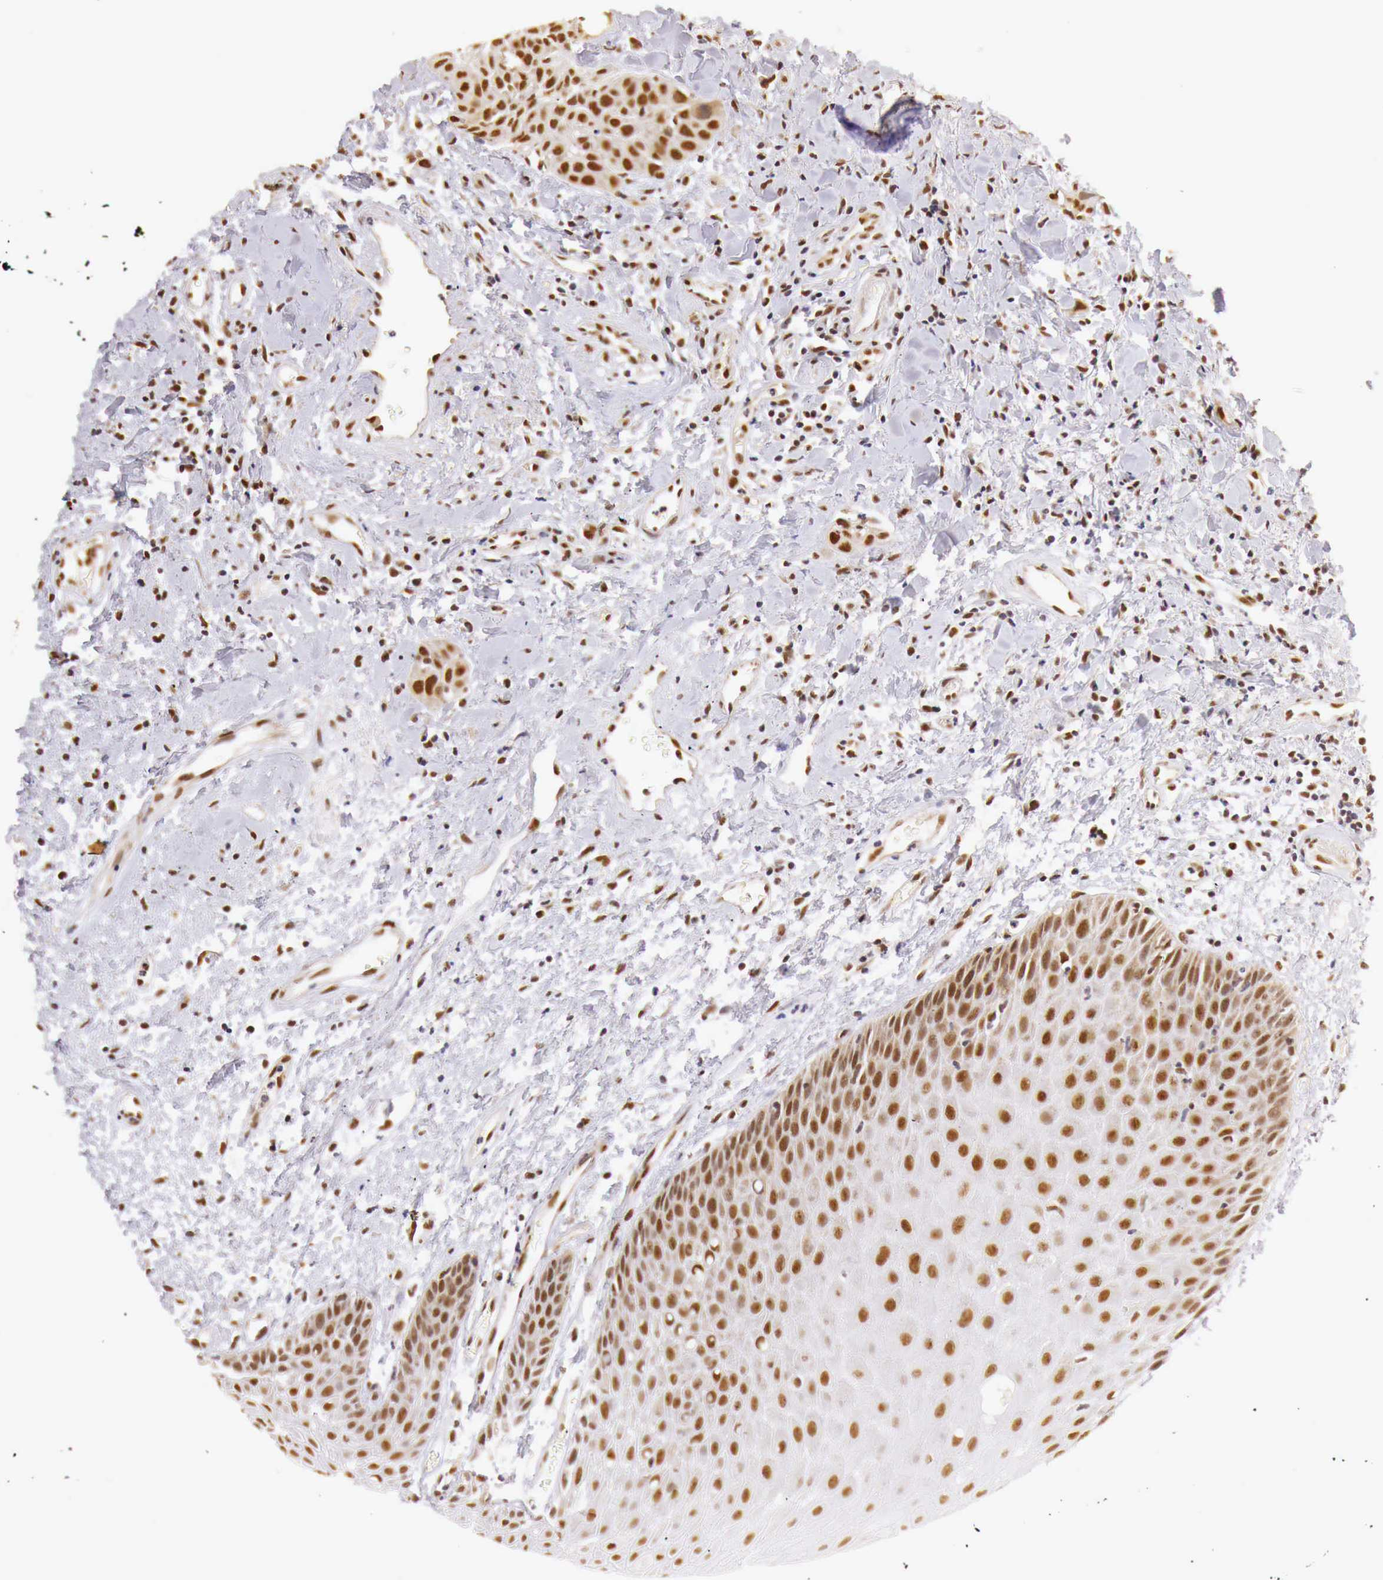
{"staining": {"intensity": "weak", "quantity": "25%-75%", "location": "cytoplasmic/membranous,nuclear"}, "tissue": "oral mucosa", "cell_type": "Squamous epithelial cells", "image_type": "normal", "snomed": [{"axis": "morphology", "description": "Normal tissue, NOS"}, {"axis": "topography", "description": "Oral tissue"}], "caption": "Oral mucosa stained with IHC displays weak cytoplasmic/membranous,nuclear staining in about 25%-75% of squamous epithelial cells. Immunohistochemistry (ihc) stains the protein in brown and the nuclei are stained blue.", "gene": "GPKOW", "patient": {"sex": "male", "age": 54}}